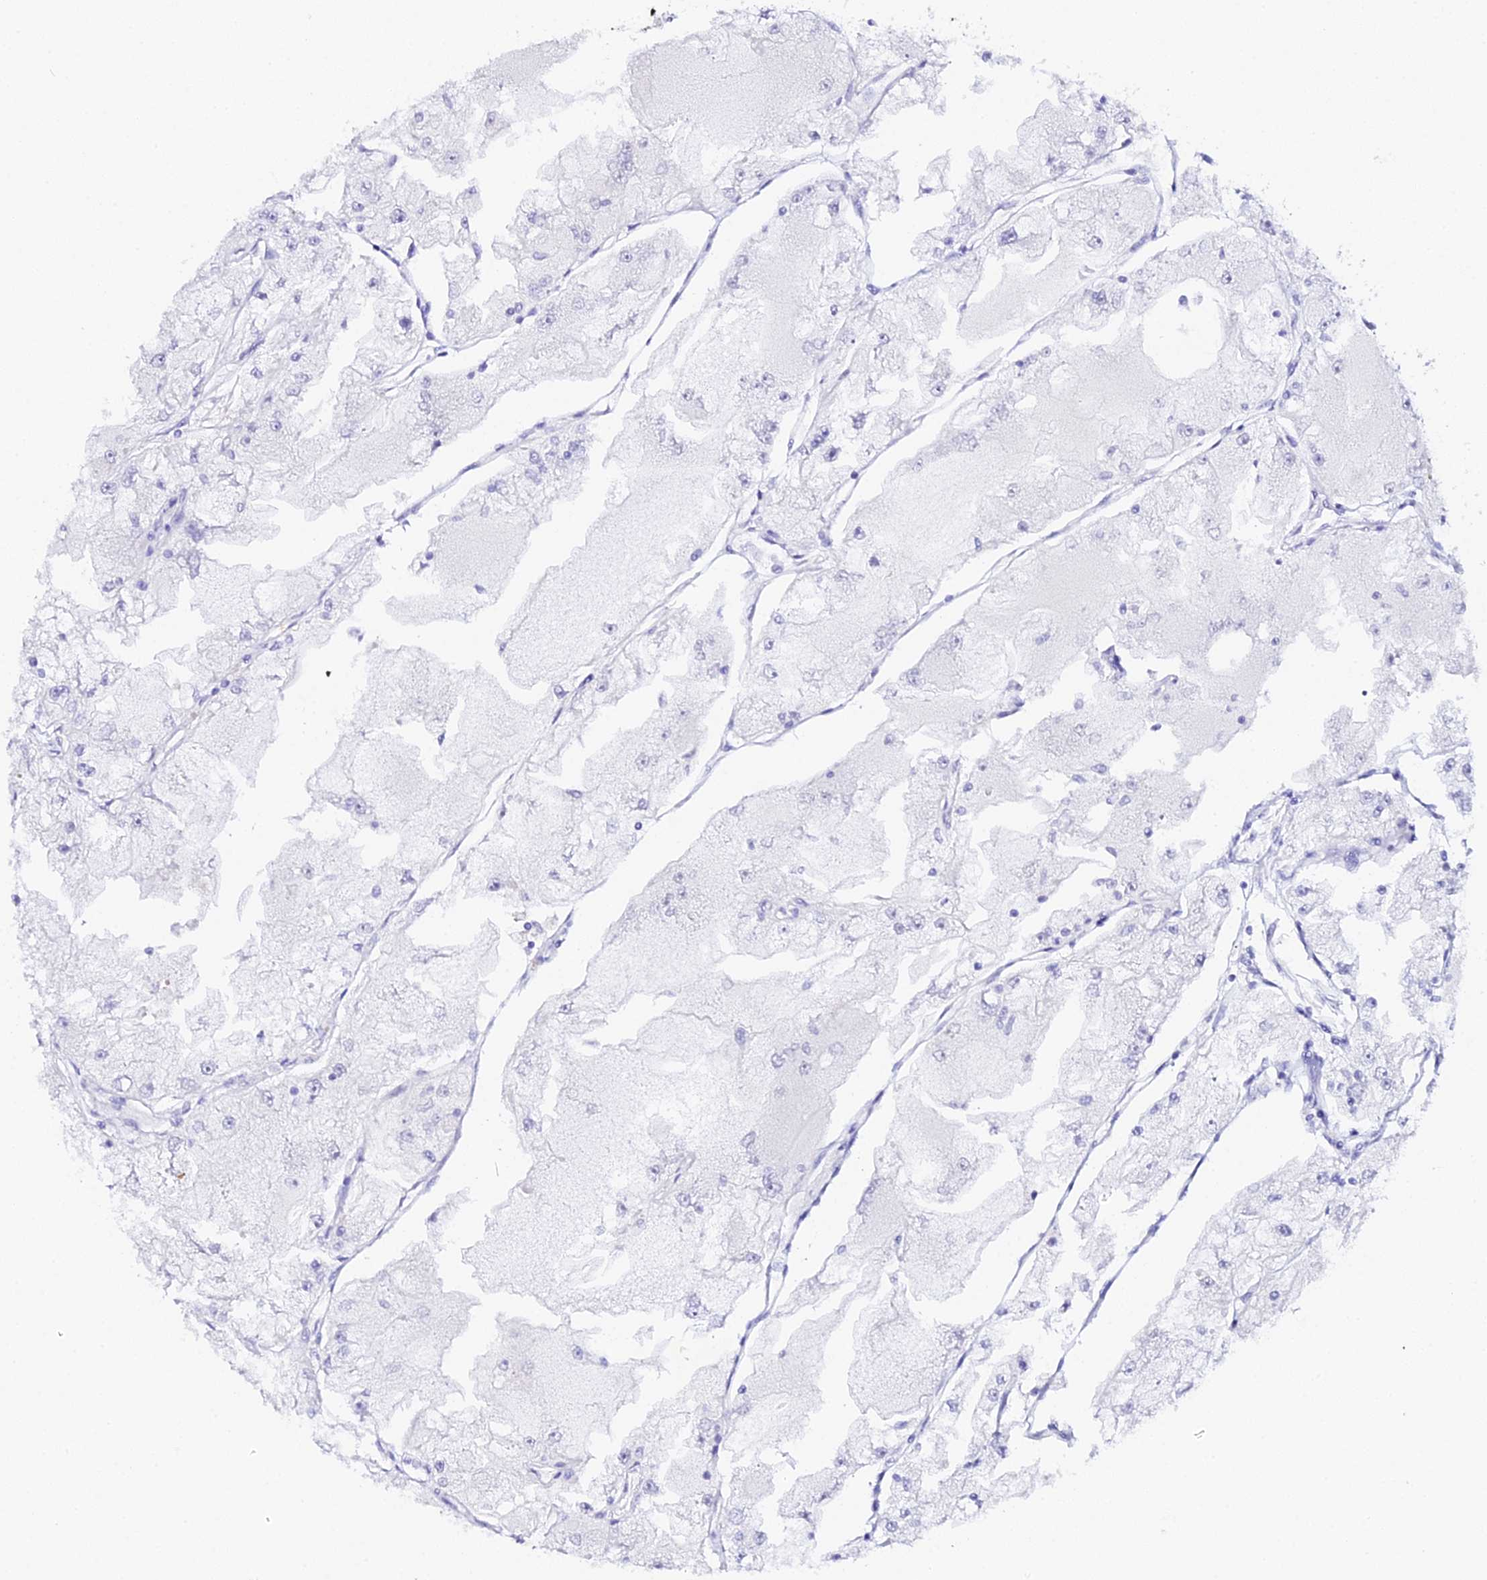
{"staining": {"intensity": "negative", "quantity": "none", "location": "none"}, "tissue": "renal cancer", "cell_type": "Tumor cells", "image_type": "cancer", "snomed": [{"axis": "morphology", "description": "Adenocarcinoma, NOS"}, {"axis": "topography", "description": "Kidney"}], "caption": "Immunohistochemistry (IHC) micrograph of neoplastic tissue: human renal adenocarcinoma stained with DAB exhibits no significant protein positivity in tumor cells. Nuclei are stained in blue.", "gene": "CFAP45", "patient": {"sex": "female", "age": 72}}